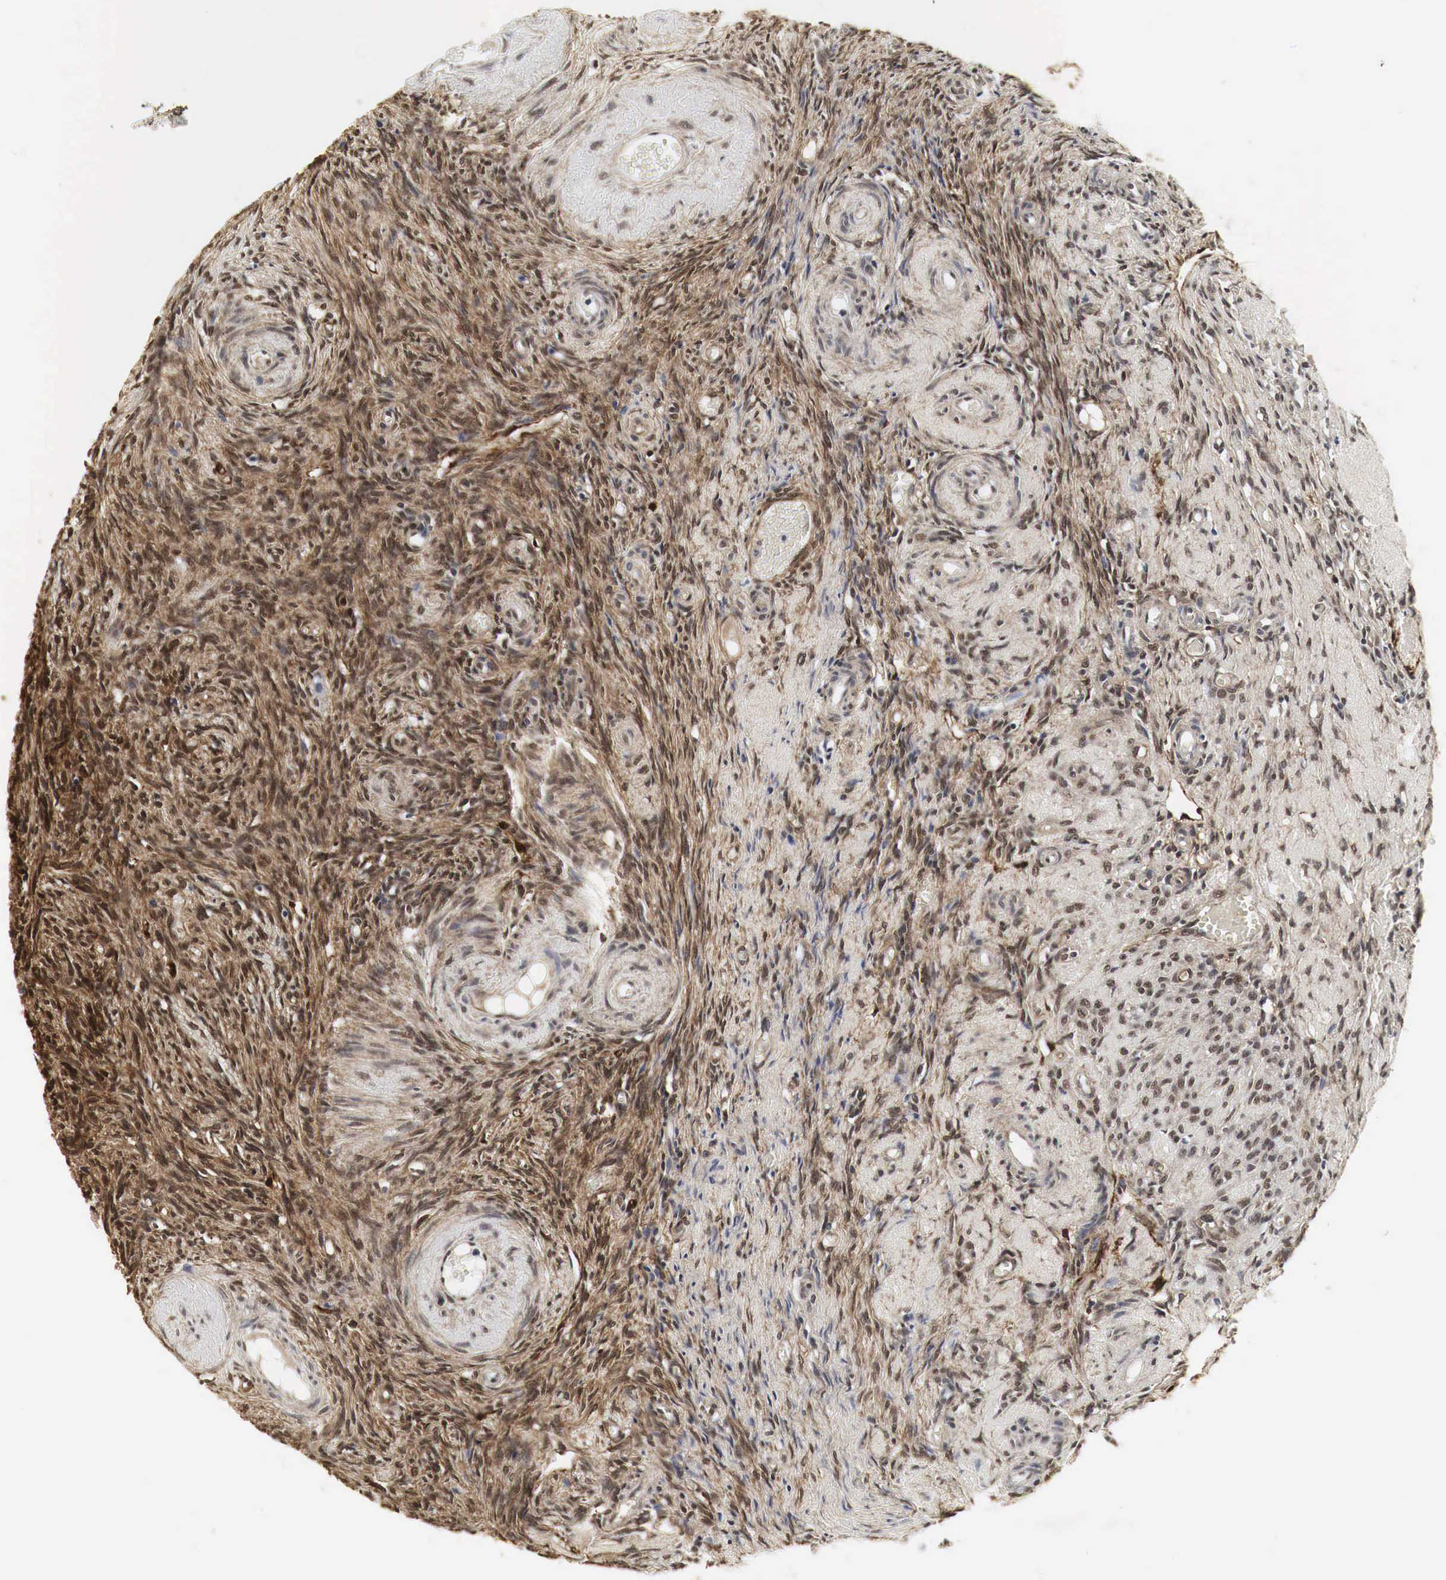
{"staining": {"intensity": "strong", "quantity": ">75%", "location": "cytoplasmic/membranous,nuclear"}, "tissue": "ovary", "cell_type": "Ovarian stroma cells", "image_type": "normal", "snomed": [{"axis": "morphology", "description": "Normal tissue, NOS"}, {"axis": "topography", "description": "Ovary"}], "caption": "A high amount of strong cytoplasmic/membranous,nuclear positivity is present in approximately >75% of ovarian stroma cells in unremarkable ovary.", "gene": "SPIN1", "patient": {"sex": "female", "age": 63}}